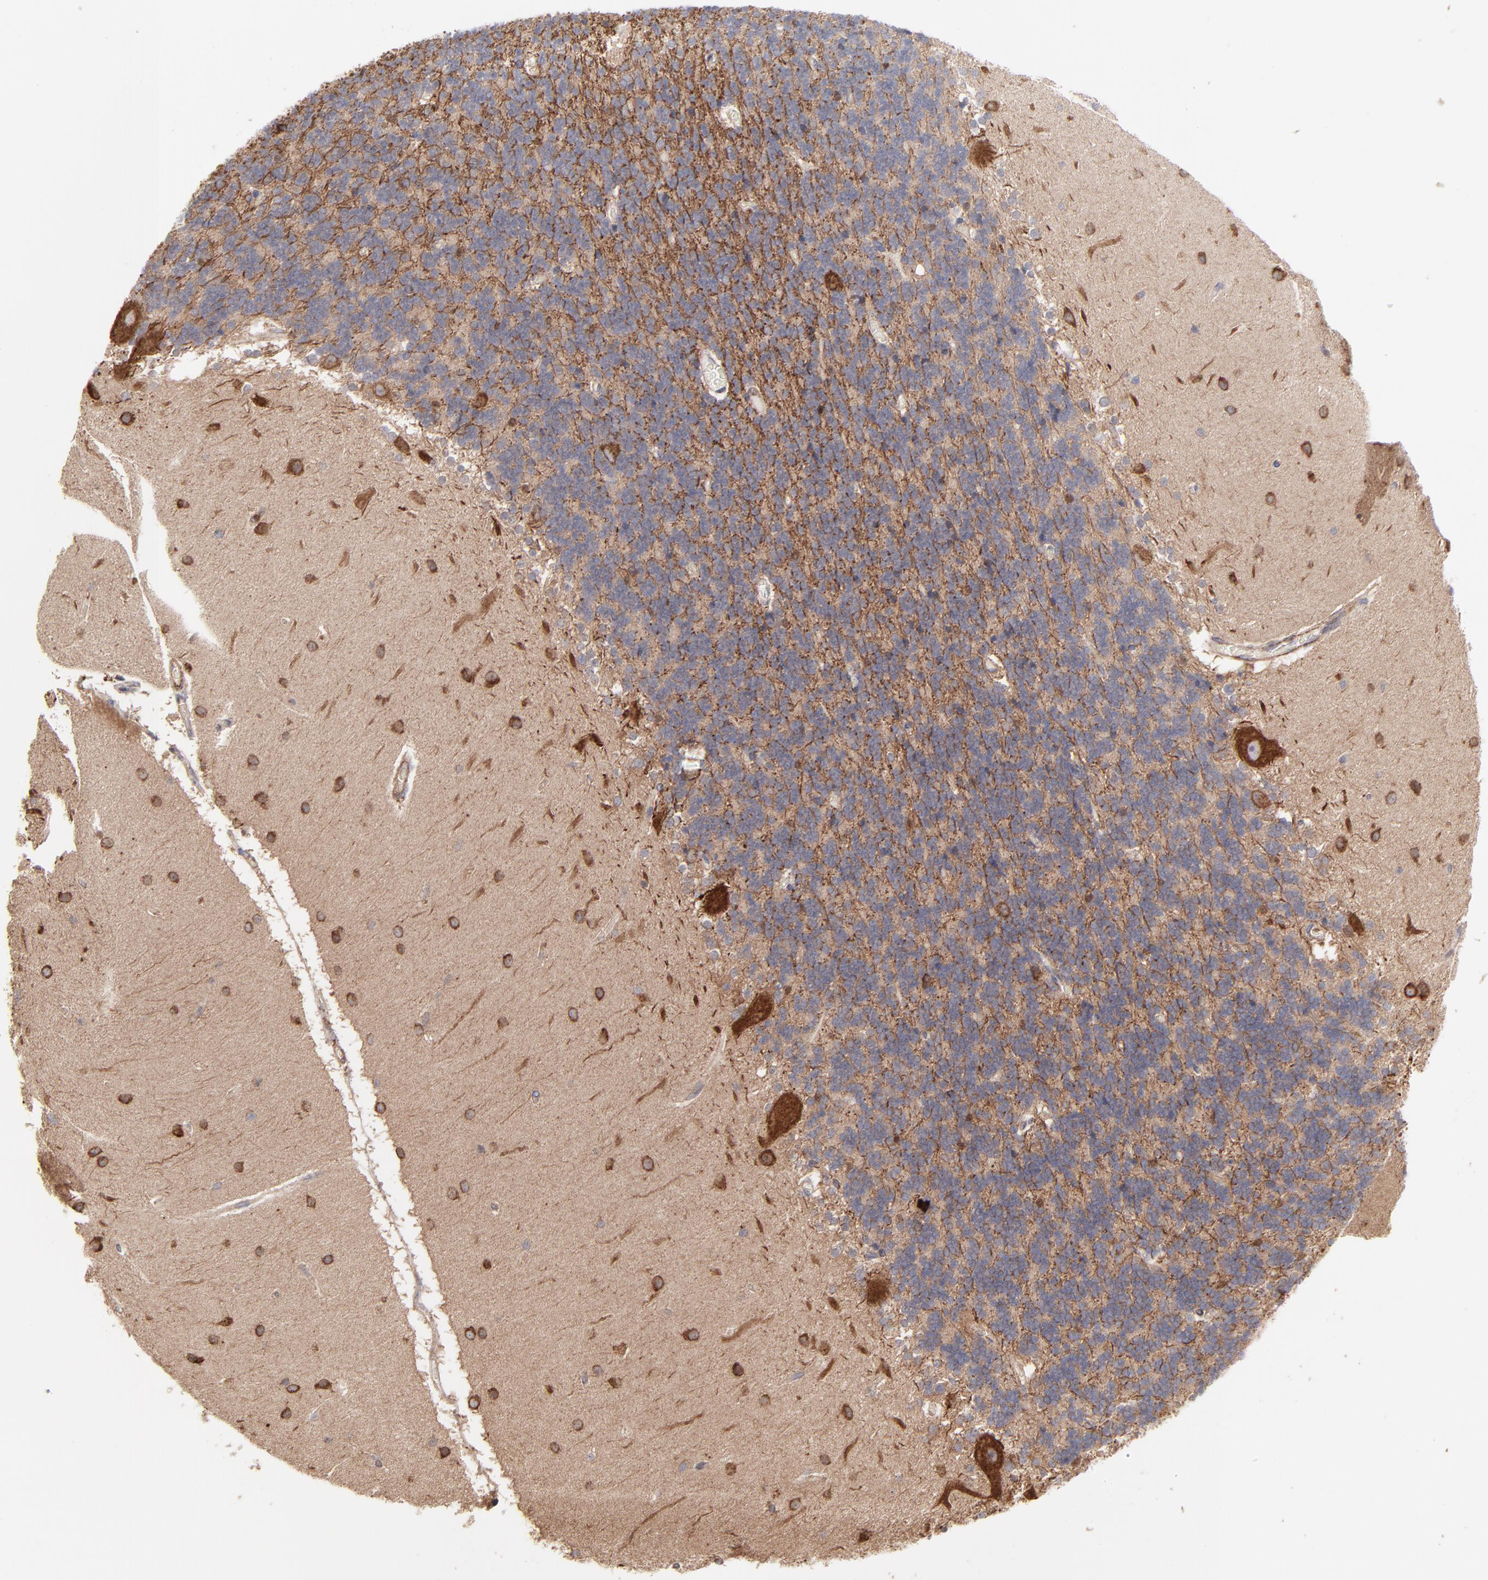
{"staining": {"intensity": "strong", "quantity": ">75%", "location": "cytoplasmic/membranous"}, "tissue": "cerebellum", "cell_type": "Cells in granular layer", "image_type": "normal", "snomed": [{"axis": "morphology", "description": "Normal tissue, NOS"}, {"axis": "topography", "description": "Cerebellum"}], "caption": "The image shows staining of unremarkable cerebellum, revealing strong cytoplasmic/membranous protein positivity (brown color) within cells in granular layer.", "gene": "PFKM", "patient": {"sex": "female", "age": 54}}